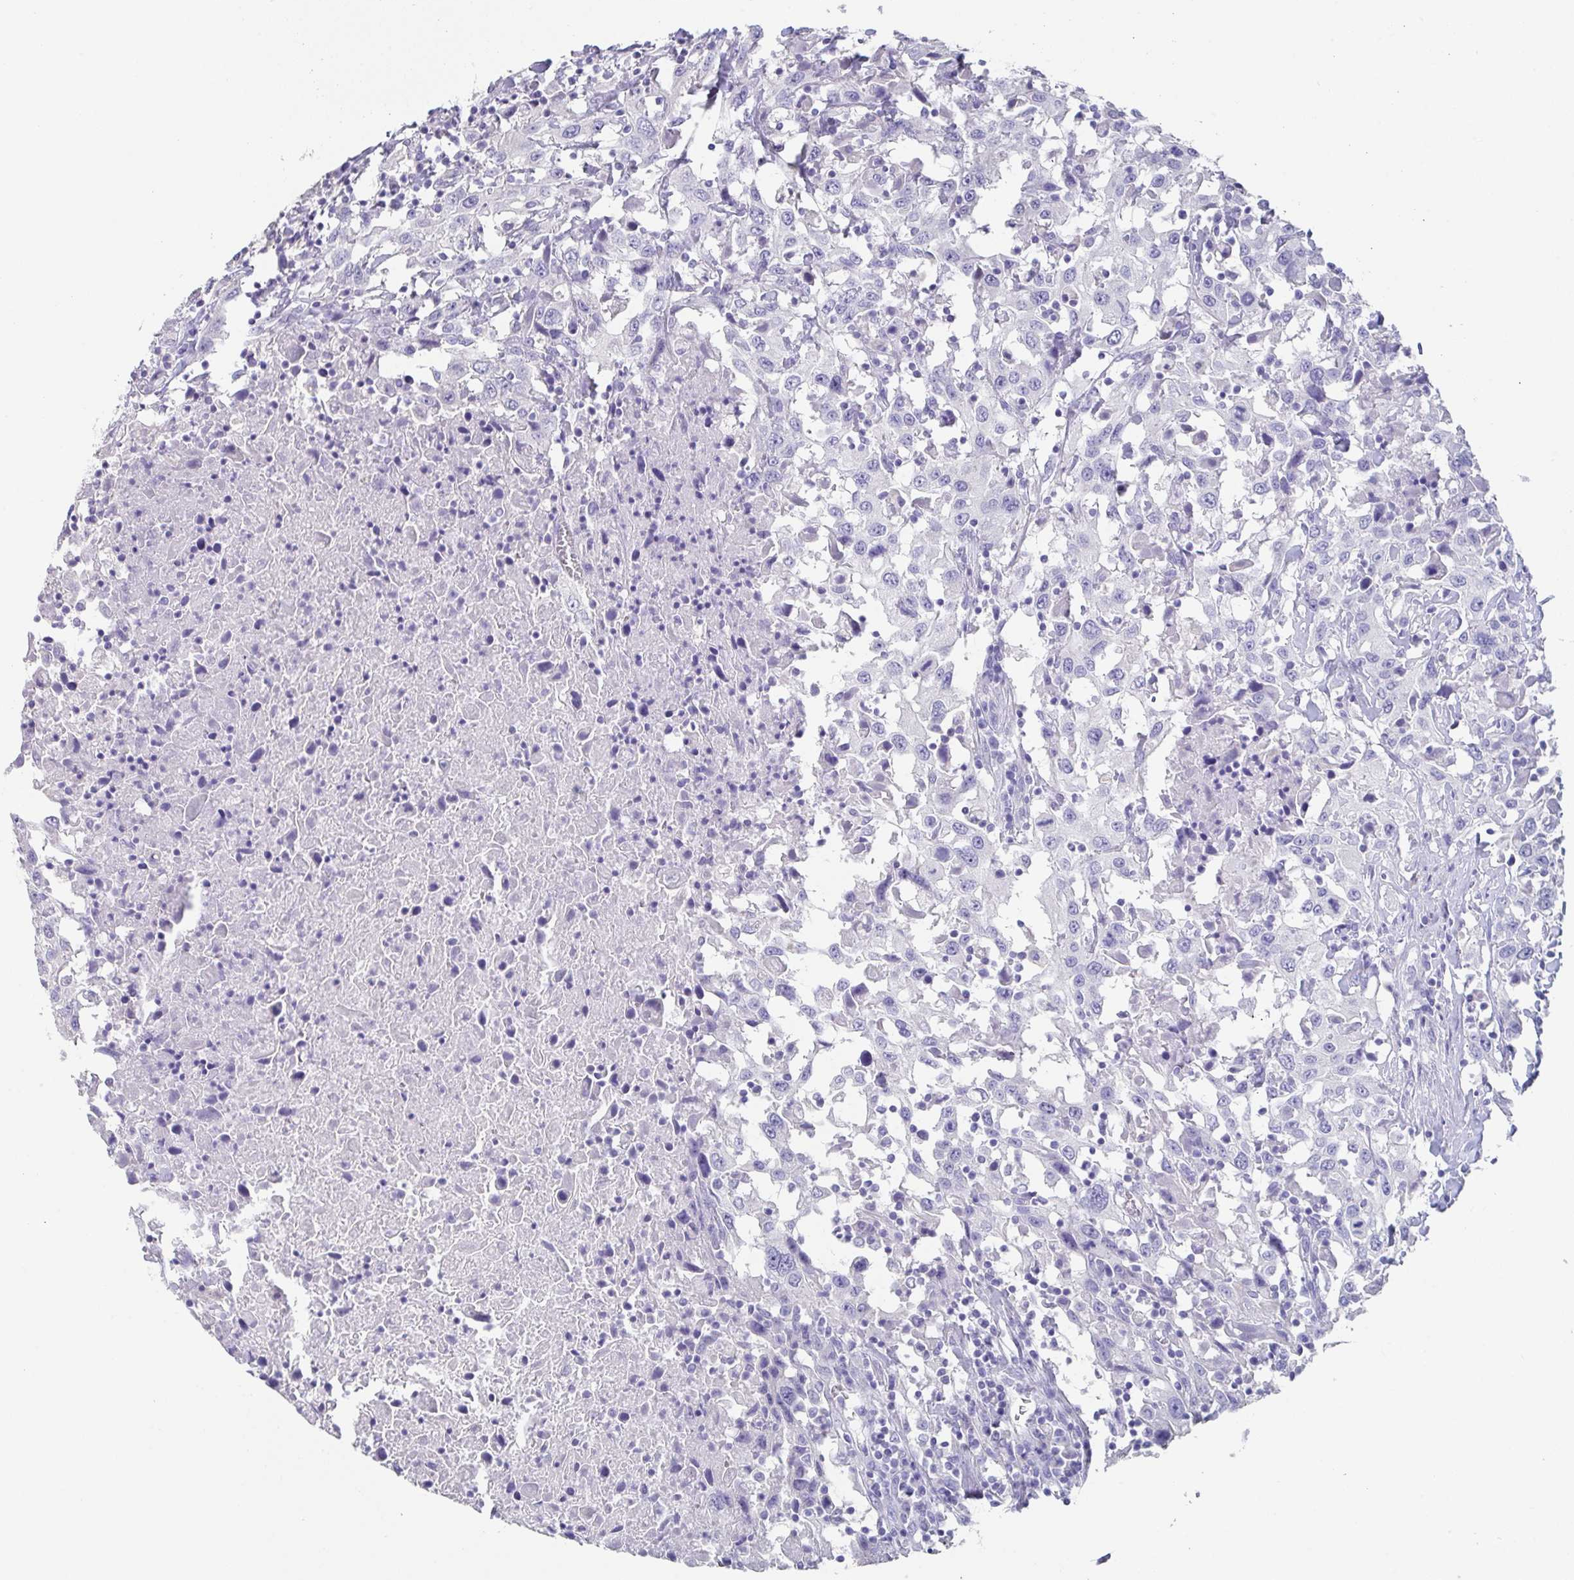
{"staining": {"intensity": "negative", "quantity": "none", "location": "none"}, "tissue": "urothelial cancer", "cell_type": "Tumor cells", "image_type": "cancer", "snomed": [{"axis": "morphology", "description": "Urothelial carcinoma, High grade"}, {"axis": "topography", "description": "Urinary bladder"}], "caption": "Urothelial cancer was stained to show a protein in brown. There is no significant staining in tumor cells. The staining was performed using DAB (3,3'-diaminobenzidine) to visualize the protein expression in brown, while the nuclei were stained in blue with hematoxylin (Magnification: 20x).", "gene": "SLC44A4", "patient": {"sex": "male", "age": 61}}